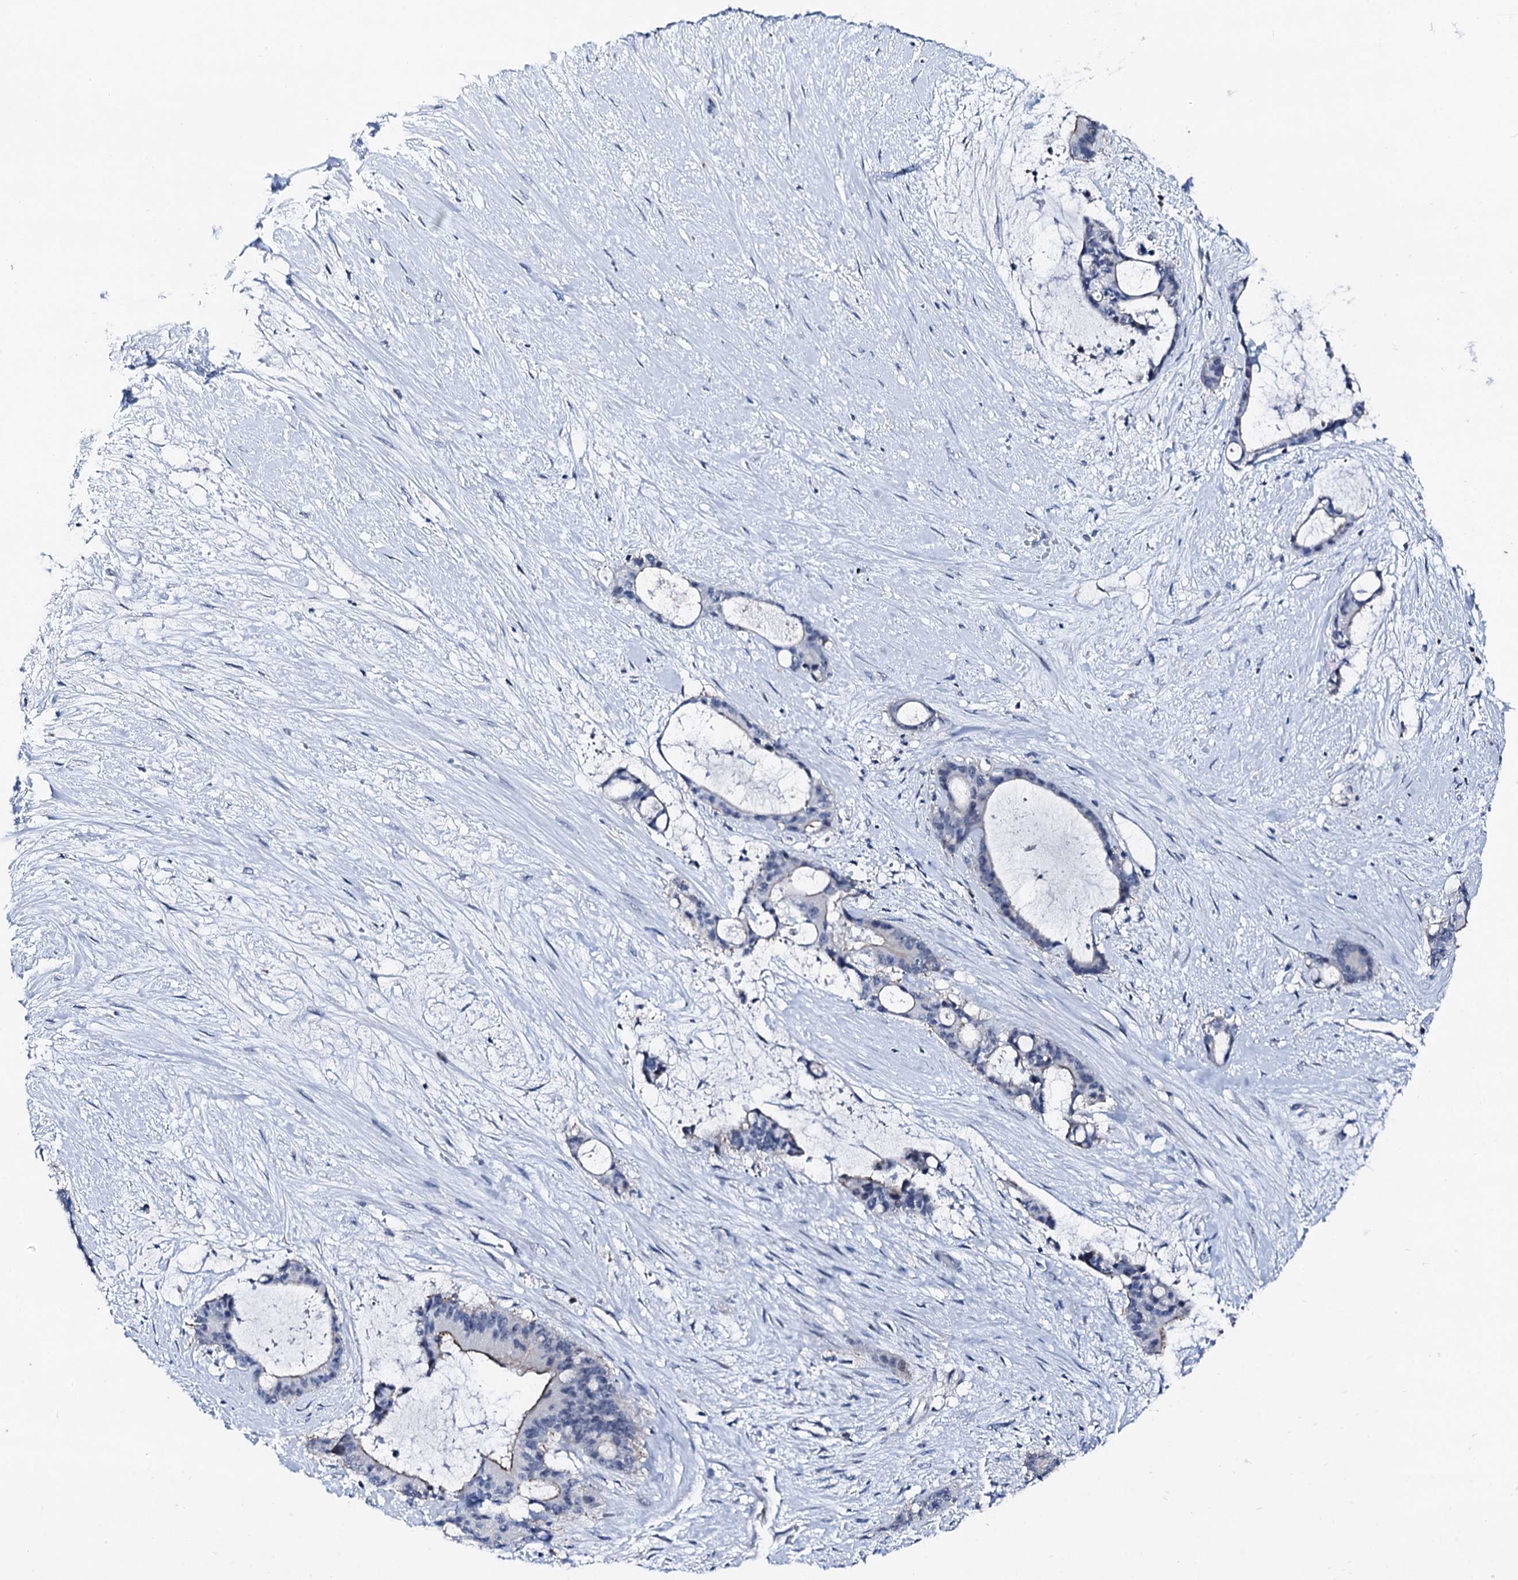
{"staining": {"intensity": "negative", "quantity": "none", "location": "none"}, "tissue": "liver cancer", "cell_type": "Tumor cells", "image_type": "cancer", "snomed": [{"axis": "morphology", "description": "Normal tissue, NOS"}, {"axis": "morphology", "description": "Cholangiocarcinoma"}, {"axis": "topography", "description": "Liver"}, {"axis": "topography", "description": "Peripheral nerve tissue"}], "caption": "Liver cholangiocarcinoma stained for a protein using immunohistochemistry (IHC) displays no positivity tumor cells.", "gene": "TRAFD1", "patient": {"sex": "female", "age": 73}}